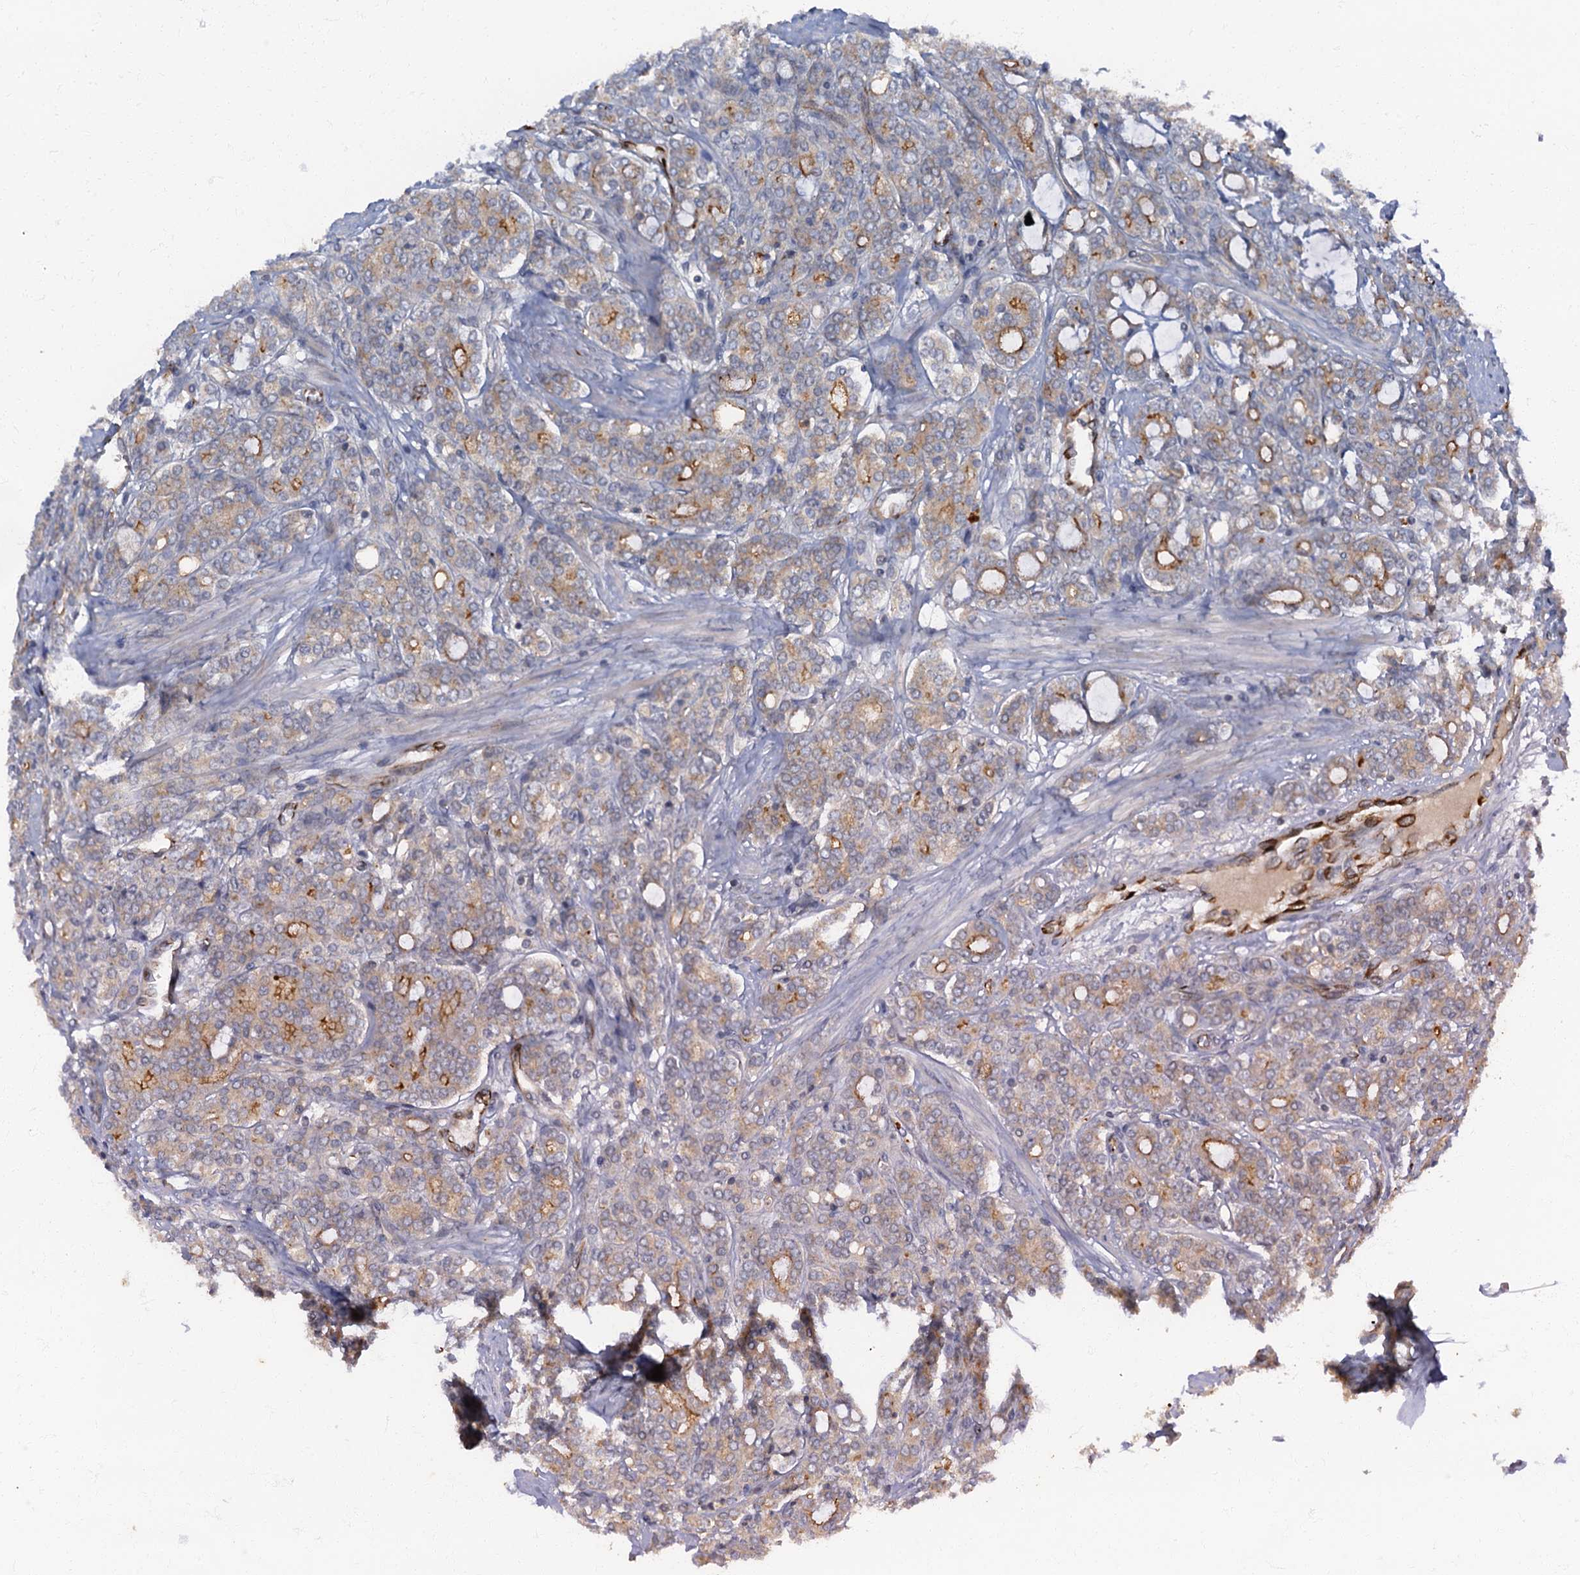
{"staining": {"intensity": "moderate", "quantity": "25%-75%", "location": "cytoplasmic/membranous"}, "tissue": "prostate cancer", "cell_type": "Tumor cells", "image_type": "cancer", "snomed": [{"axis": "morphology", "description": "Adenocarcinoma, High grade"}, {"axis": "topography", "description": "Prostate"}], "caption": "Tumor cells display medium levels of moderate cytoplasmic/membranous positivity in about 25%-75% of cells in prostate cancer (adenocarcinoma (high-grade)). (DAB IHC with brightfield microscopy, high magnification).", "gene": "ARL11", "patient": {"sex": "male", "age": 62}}